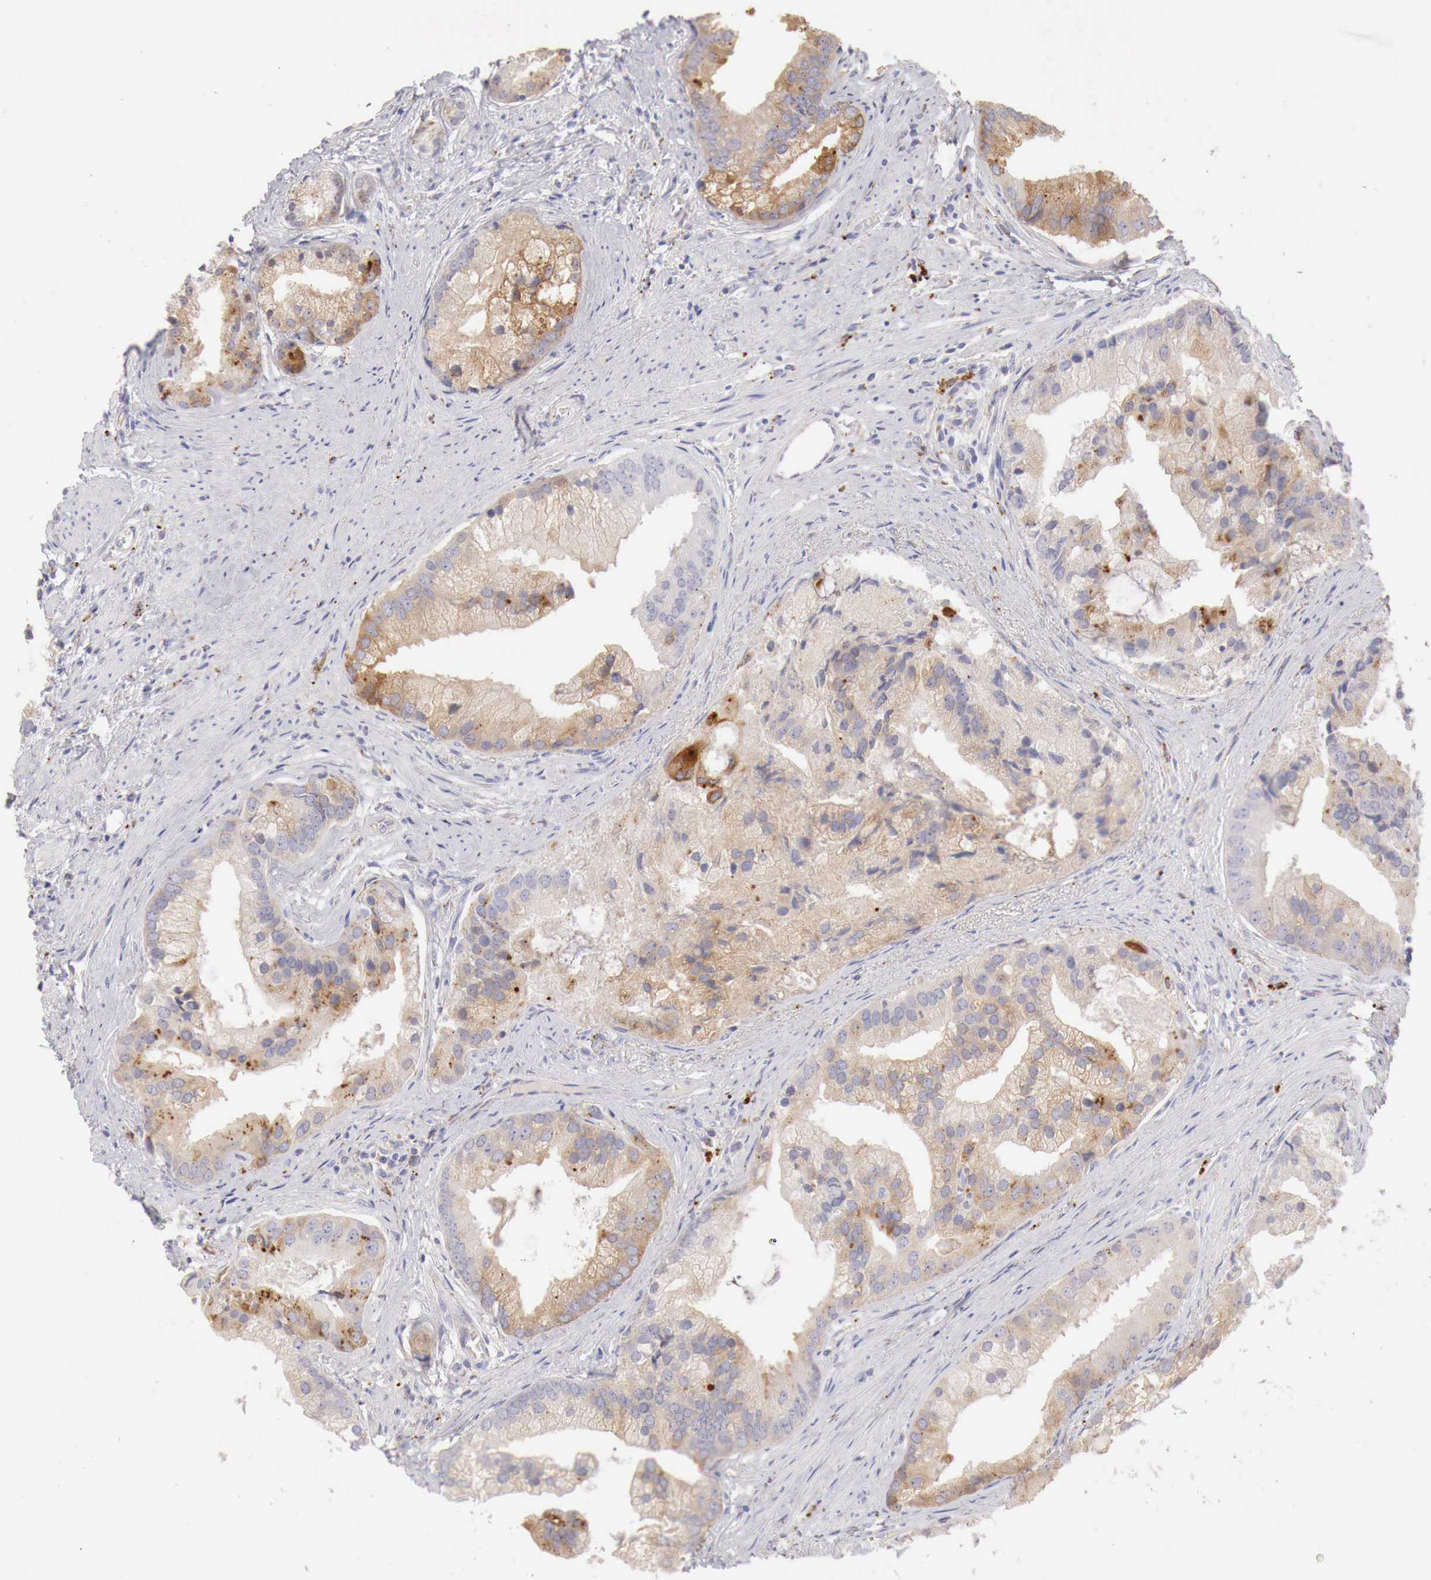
{"staining": {"intensity": "moderate", "quantity": ">75%", "location": "cytoplasmic/membranous"}, "tissue": "prostate cancer", "cell_type": "Tumor cells", "image_type": "cancer", "snomed": [{"axis": "morphology", "description": "Adenocarcinoma, Low grade"}, {"axis": "topography", "description": "Prostate"}], "caption": "About >75% of tumor cells in prostate low-grade adenocarcinoma exhibit moderate cytoplasmic/membranous protein expression as visualized by brown immunohistochemical staining.", "gene": "GLA", "patient": {"sex": "male", "age": 71}}